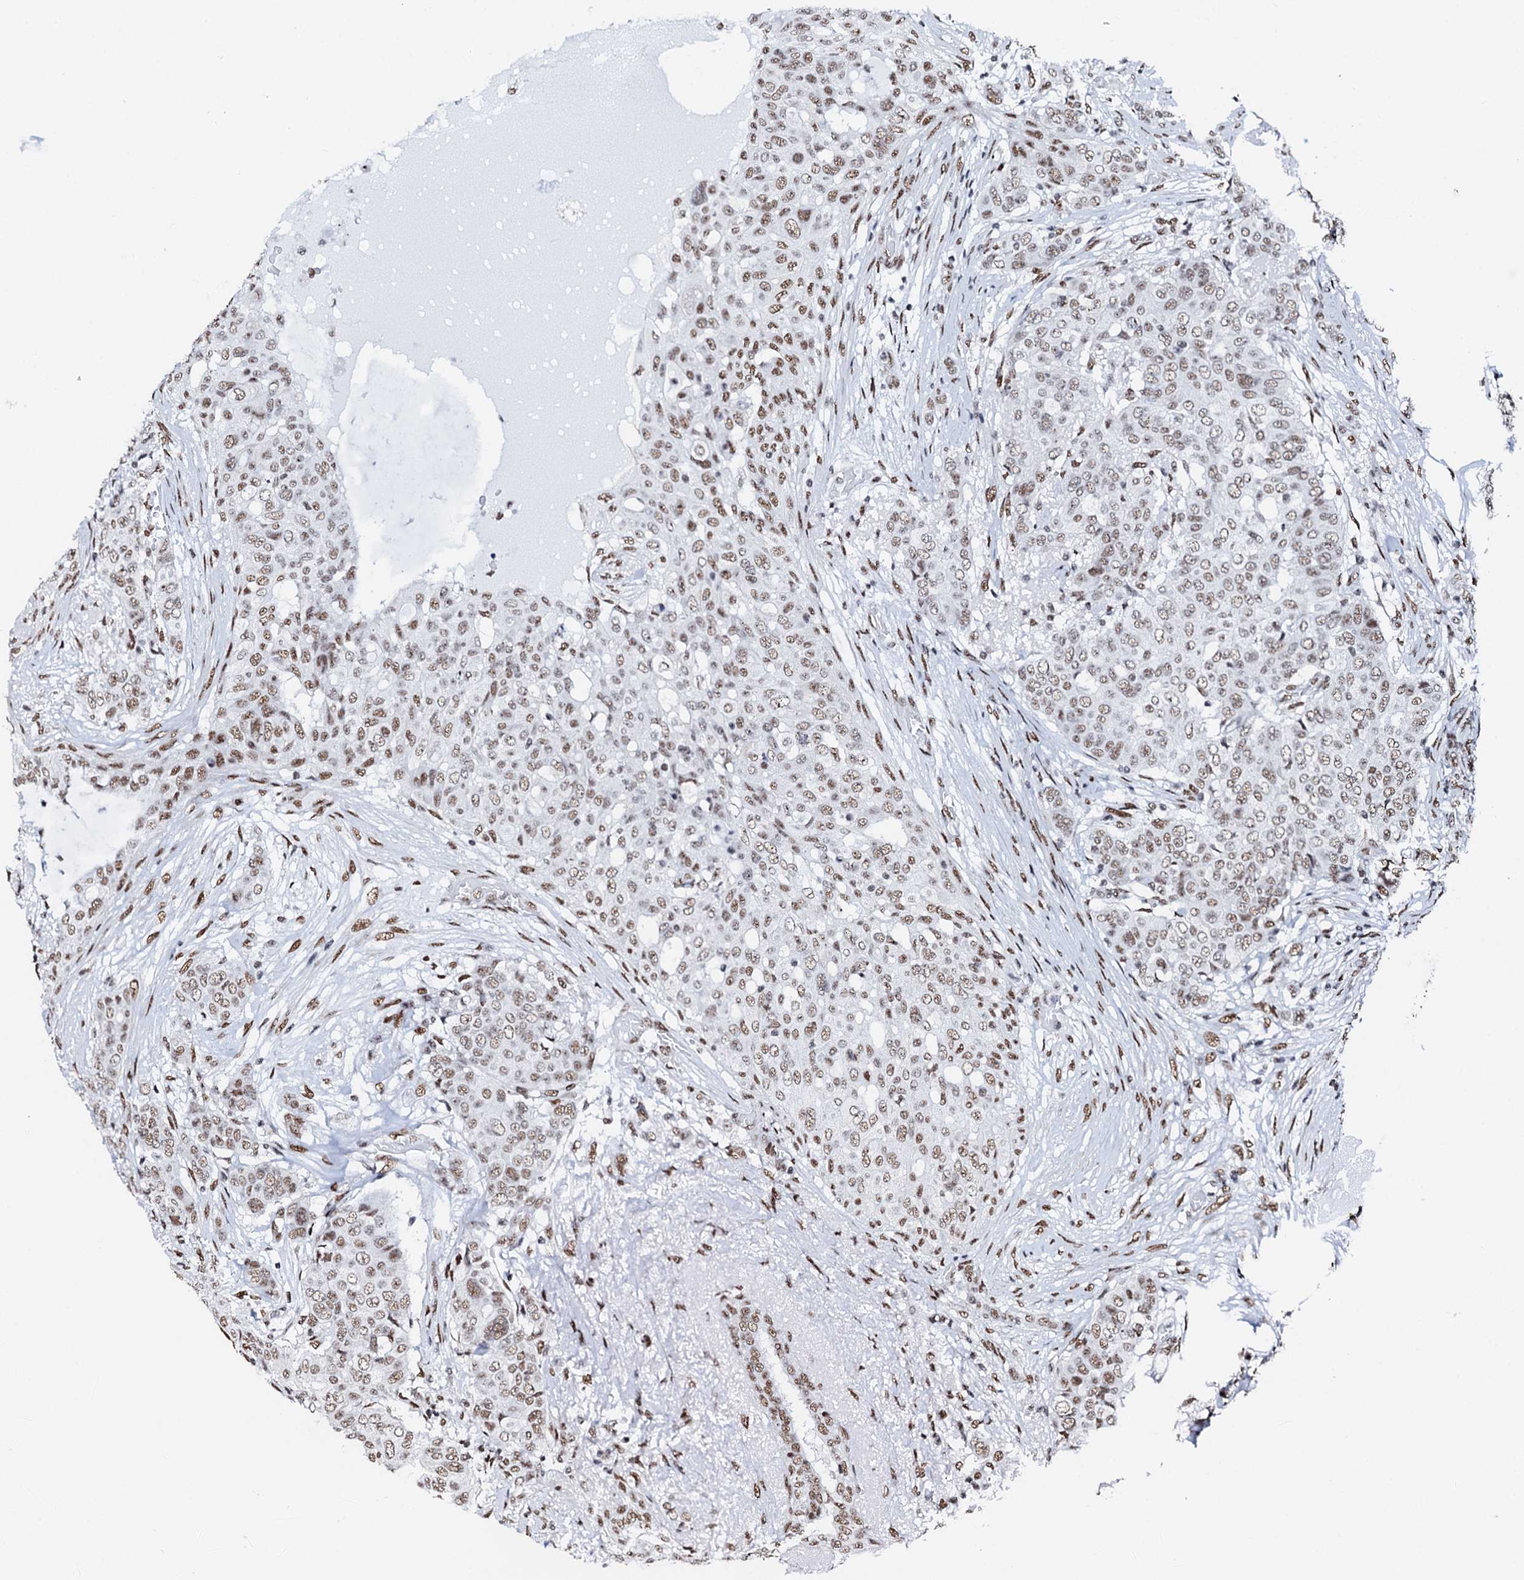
{"staining": {"intensity": "moderate", "quantity": ">75%", "location": "nuclear"}, "tissue": "breast cancer", "cell_type": "Tumor cells", "image_type": "cancer", "snomed": [{"axis": "morphology", "description": "Lobular carcinoma"}, {"axis": "topography", "description": "Breast"}], "caption": "IHC micrograph of neoplastic tissue: breast cancer stained using IHC shows medium levels of moderate protein expression localized specifically in the nuclear of tumor cells, appearing as a nuclear brown color.", "gene": "NKAPD1", "patient": {"sex": "female", "age": 51}}